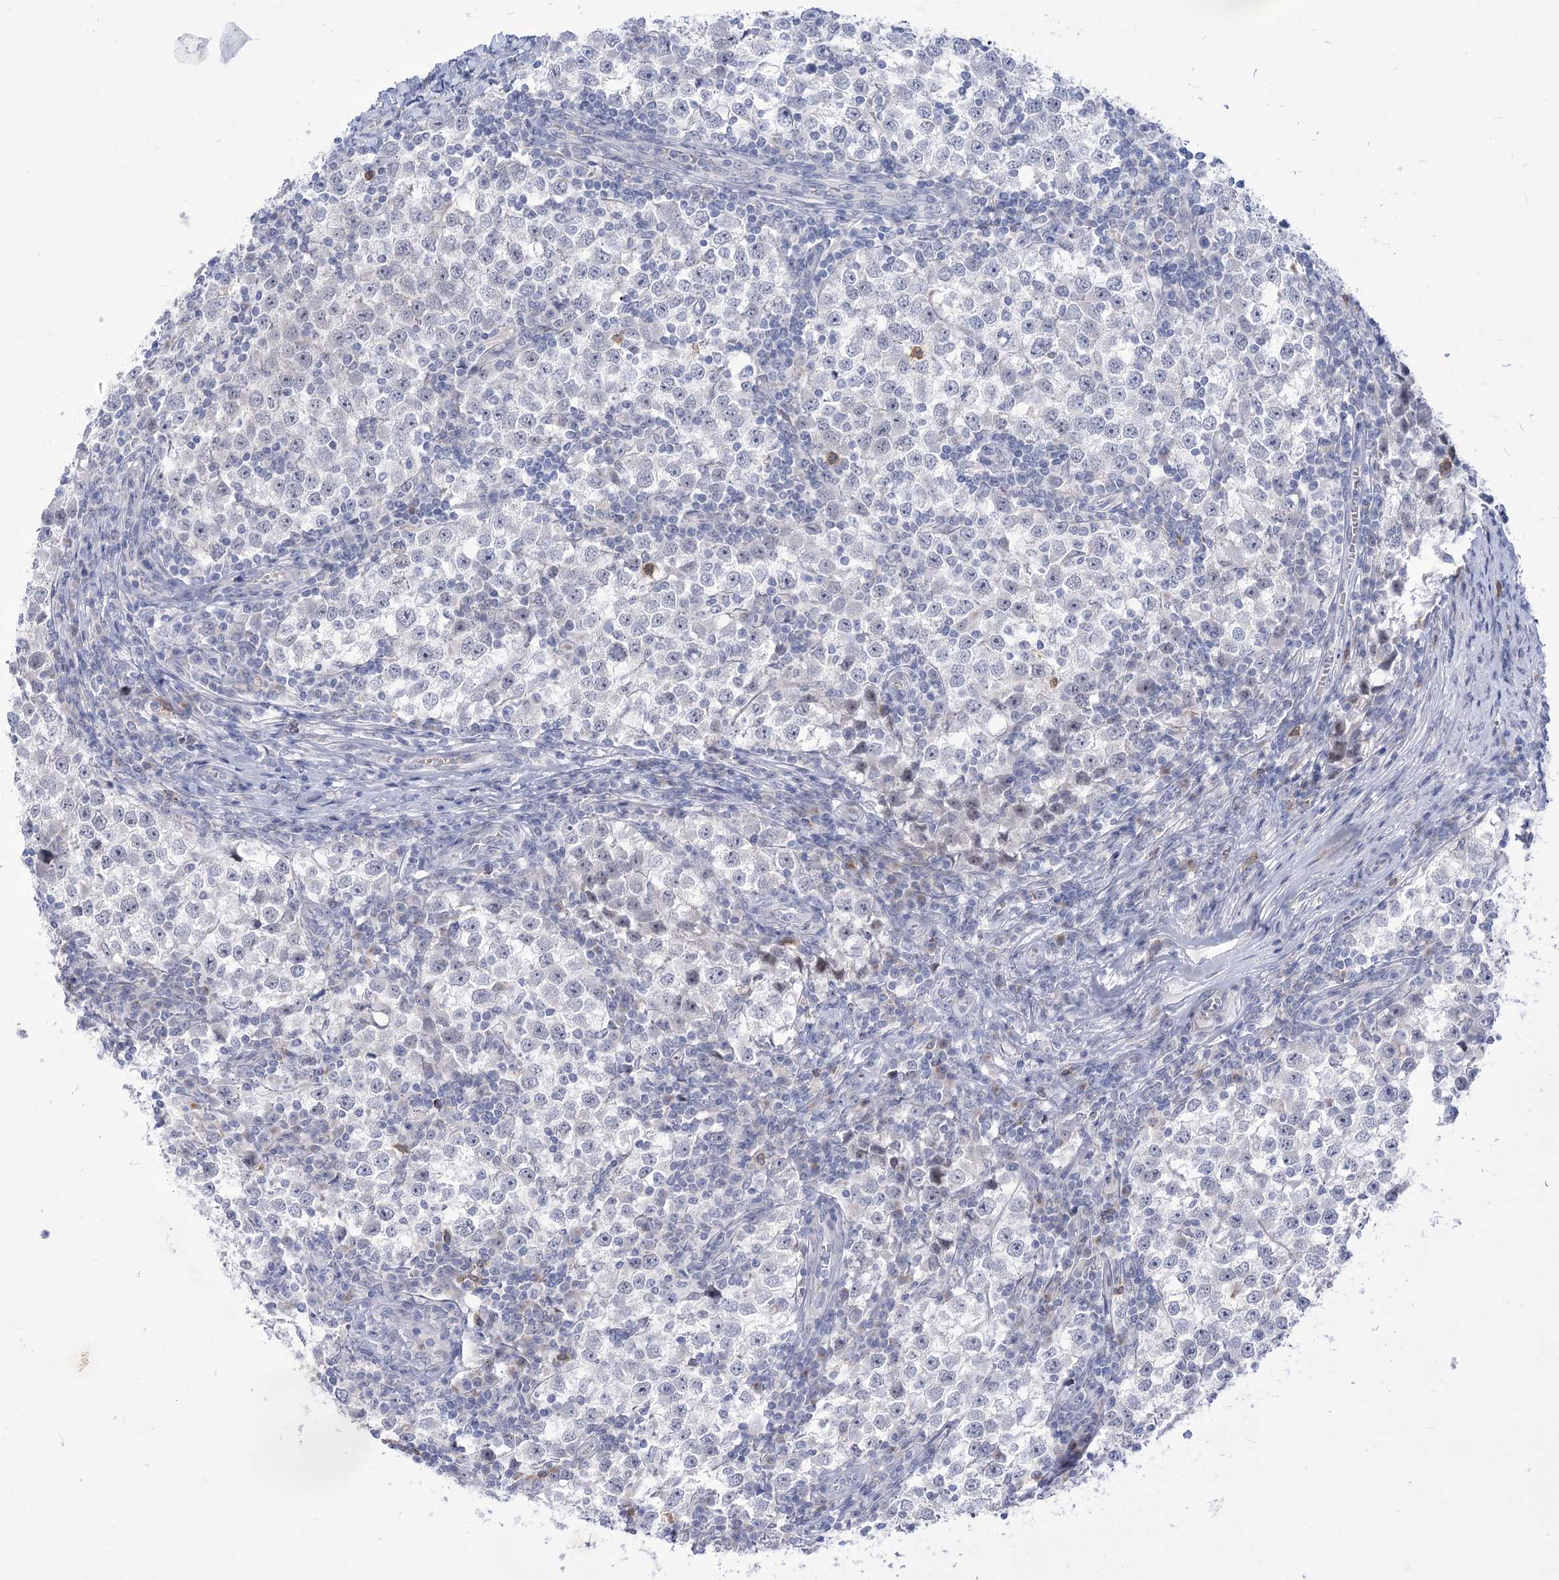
{"staining": {"intensity": "negative", "quantity": "none", "location": "none"}, "tissue": "testis cancer", "cell_type": "Tumor cells", "image_type": "cancer", "snomed": [{"axis": "morphology", "description": "Seminoma, NOS"}, {"axis": "topography", "description": "Testis"}], "caption": "Testis seminoma was stained to show a protein in brown. There is no significant positivity in tumor cells. The staining is performed using DAB (3,3'-diaminobenzidine) brown chromogen with nuclei counter-stained in using hematoxylin.", "gene": "BEND7", "patient": {"sex": "male", "age": 65}}